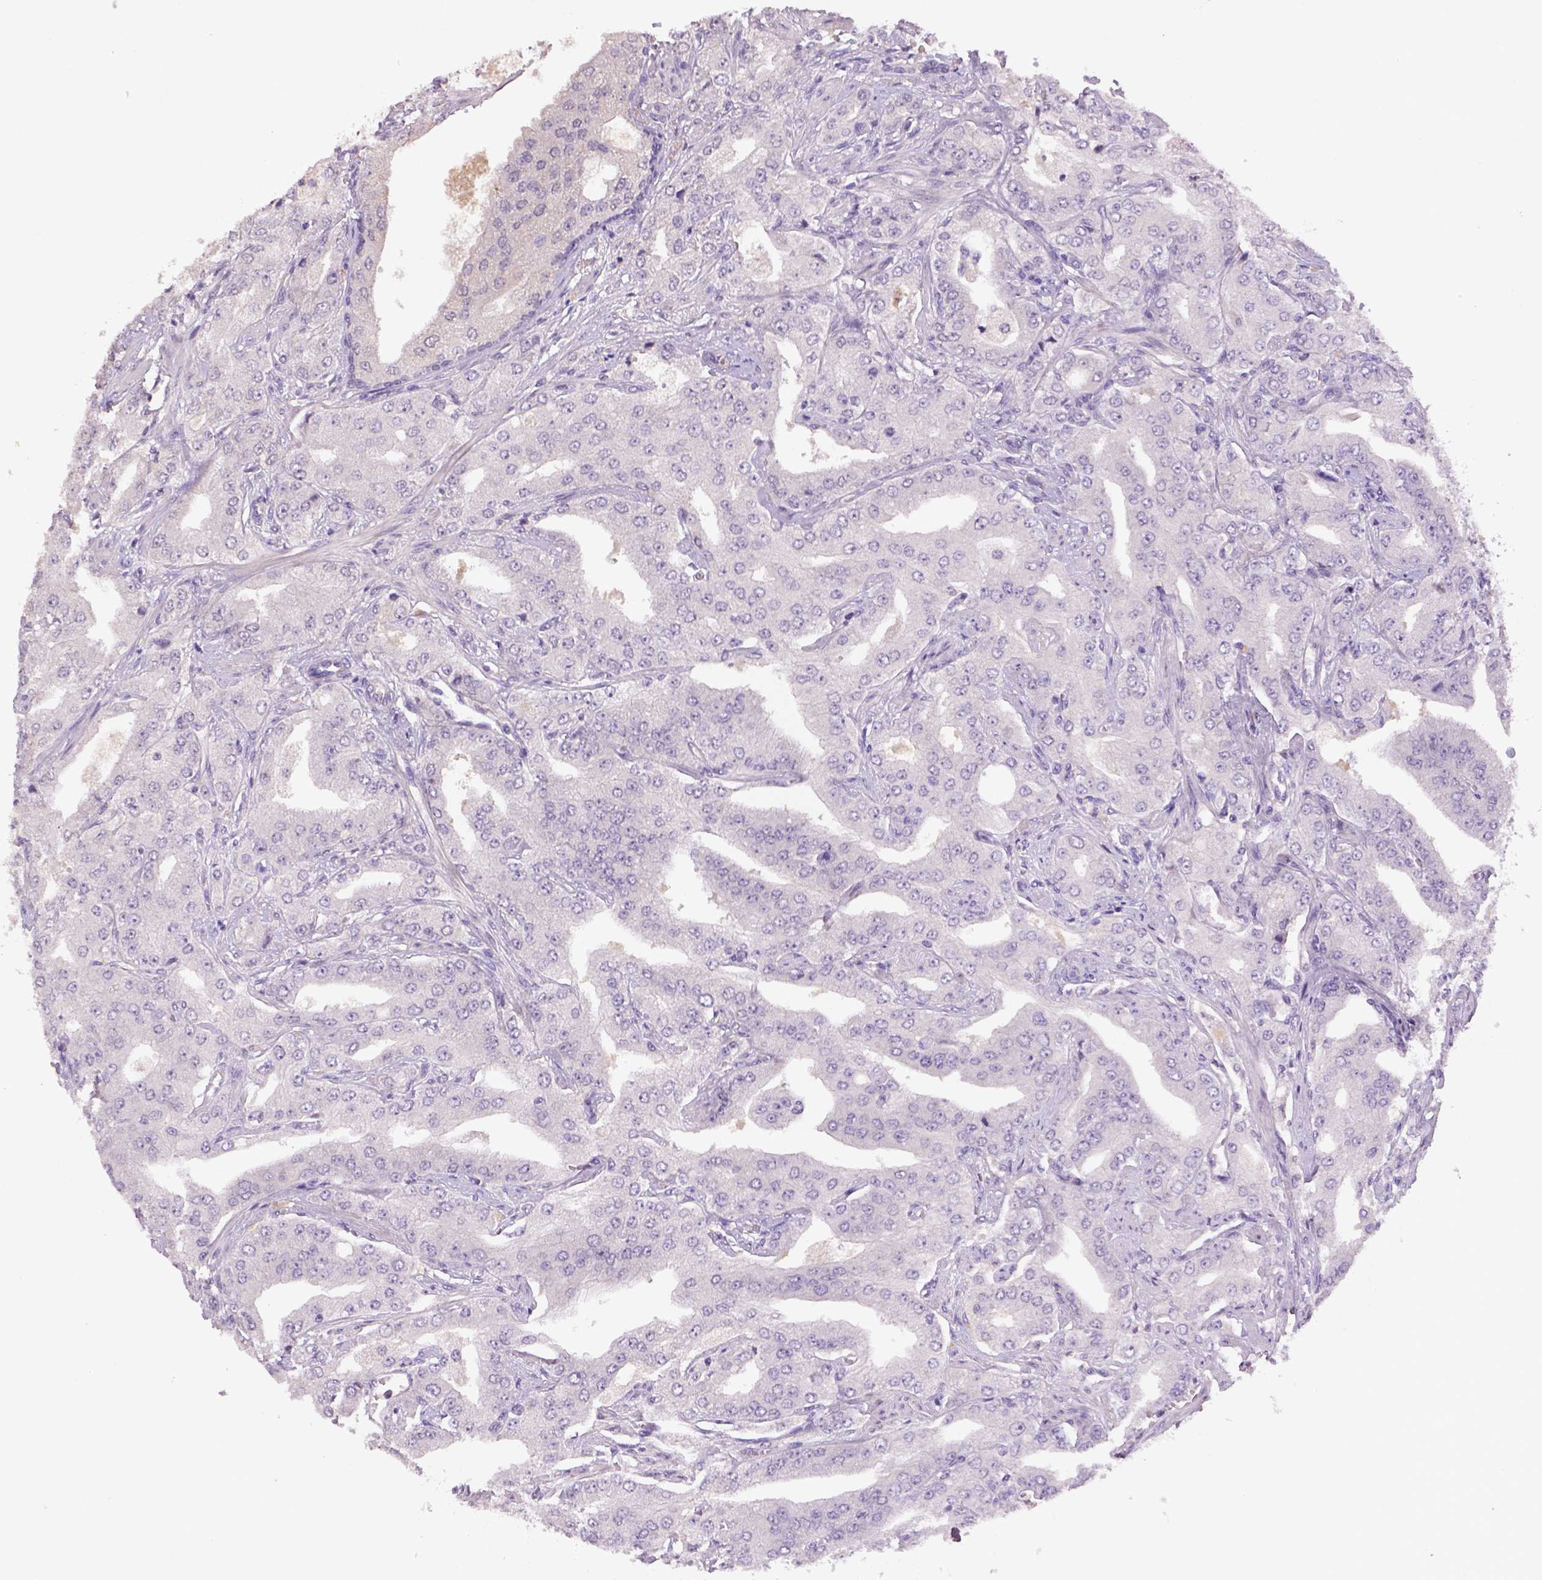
{"staining": {"intensity": "negative", "quantity": "none", "location": "none"}, "tissue": "prostate cancer", "cell_type": "Tumor cells", "image_type": "cancer", "snomed": [{"axis": "morphology", "description": "Adenocarcinoma, Low grade"}, {"axis": "topography", "description": "Prostate"}], "caption": "A high-resolution histopathology image shows immunohistochemistry staining of low-grade adenocarcinoma (prostate), which shows no significant positivity in tumor cells.", "gene": "NLGN2", "patient": {"sex": "male", "age": 60}}